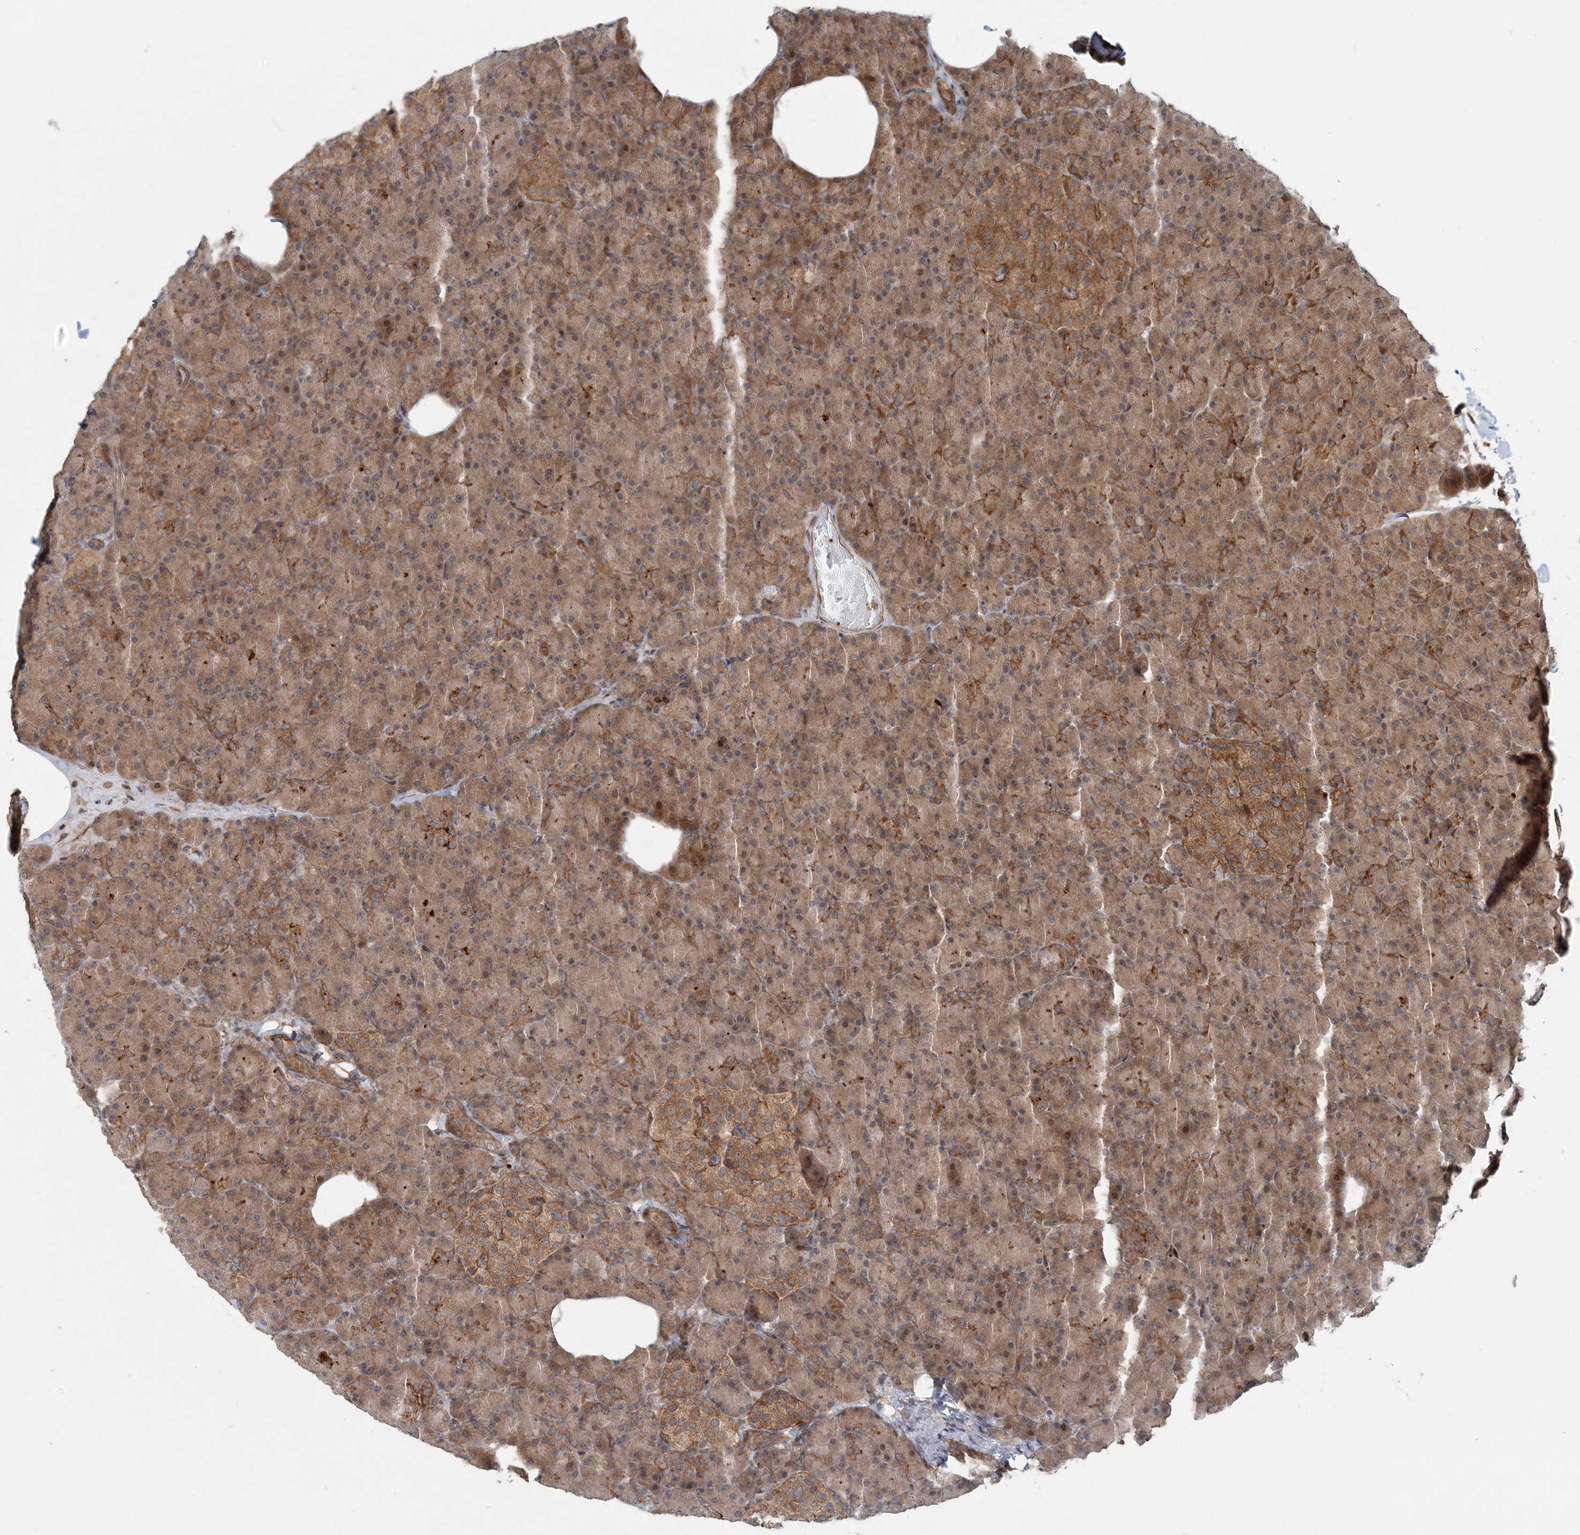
{"staining": {"intensity": "moderate", "quantity": ">75%", "location": "cytoplasmic/membranous"}, "tissue": "pancreas", "cell_type": "Exocrine glandular cells", "image_type": "normal", "snomed": [{"axis": "morphology", "description": "Normal tissue, NOS"}, {"axis": "topography", "description": "Pancreas"}], "caption": "Human pancreas stained with a brown dye exhibits moderate cytoplasmic/membranous positive positivity in approximately >75% of exocrine glandular cells.", "gene": "GEMIN5", "patient": {"sex": "female", "age": 43}}